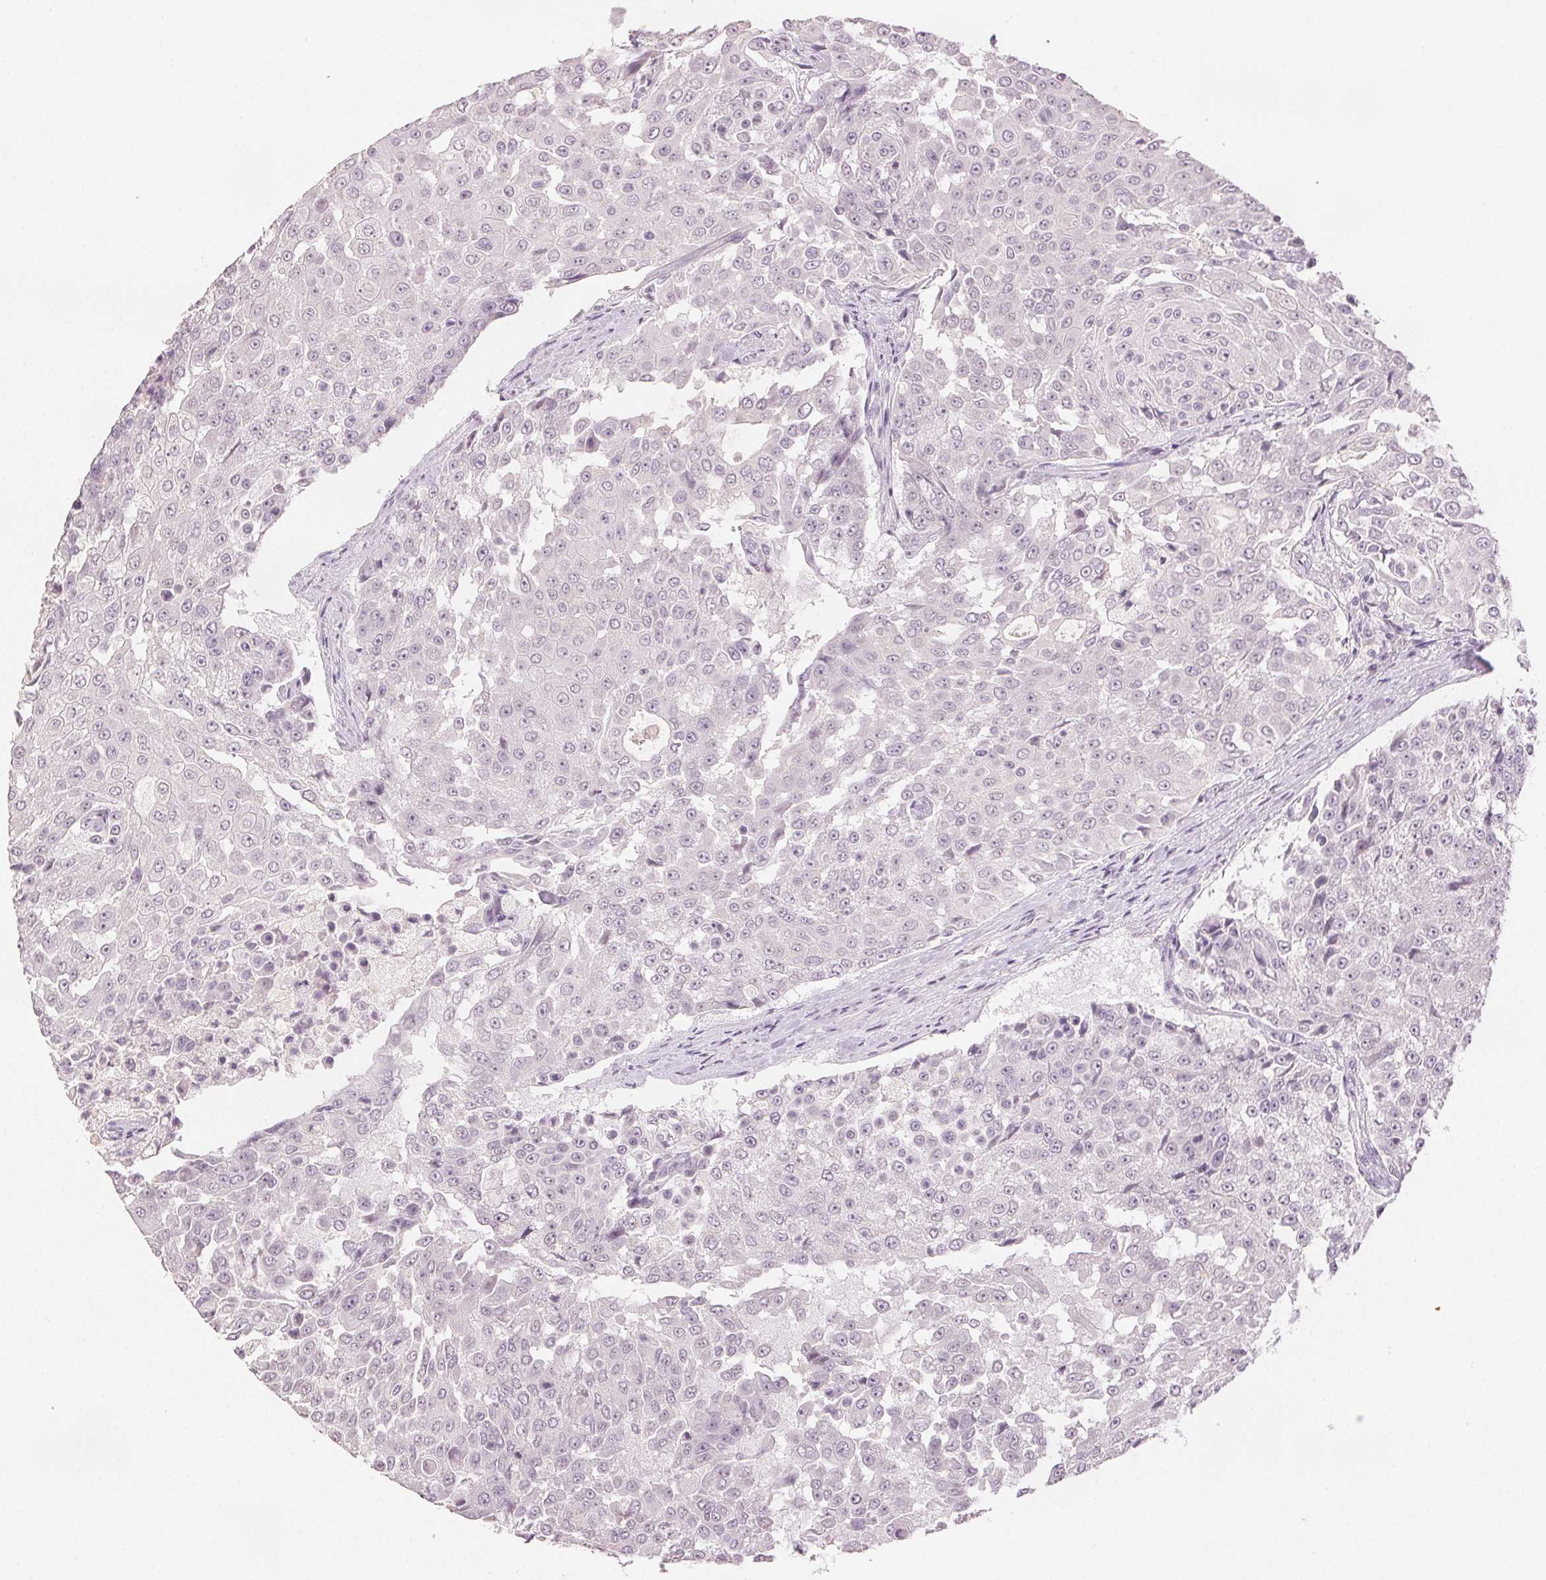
{"staining": {"intensity": "negative", "quantity": "none", "location": "none"}, "tissue": "urothelial cancer", "cell_type": "Tumor cells", "image_type": "cancer", "snomed": [{"axis": "morphology", "description": "Urothelial carcinoma, High grade"}, {"axis": "topography", "description": "Urinary bladder"}], "caption": "A micrograph of urothelial cancer stained for a protein reveals no brown staining in tumor cells.", "gene": "SCGN", "patient": {"sex": "female", "age": 63}}